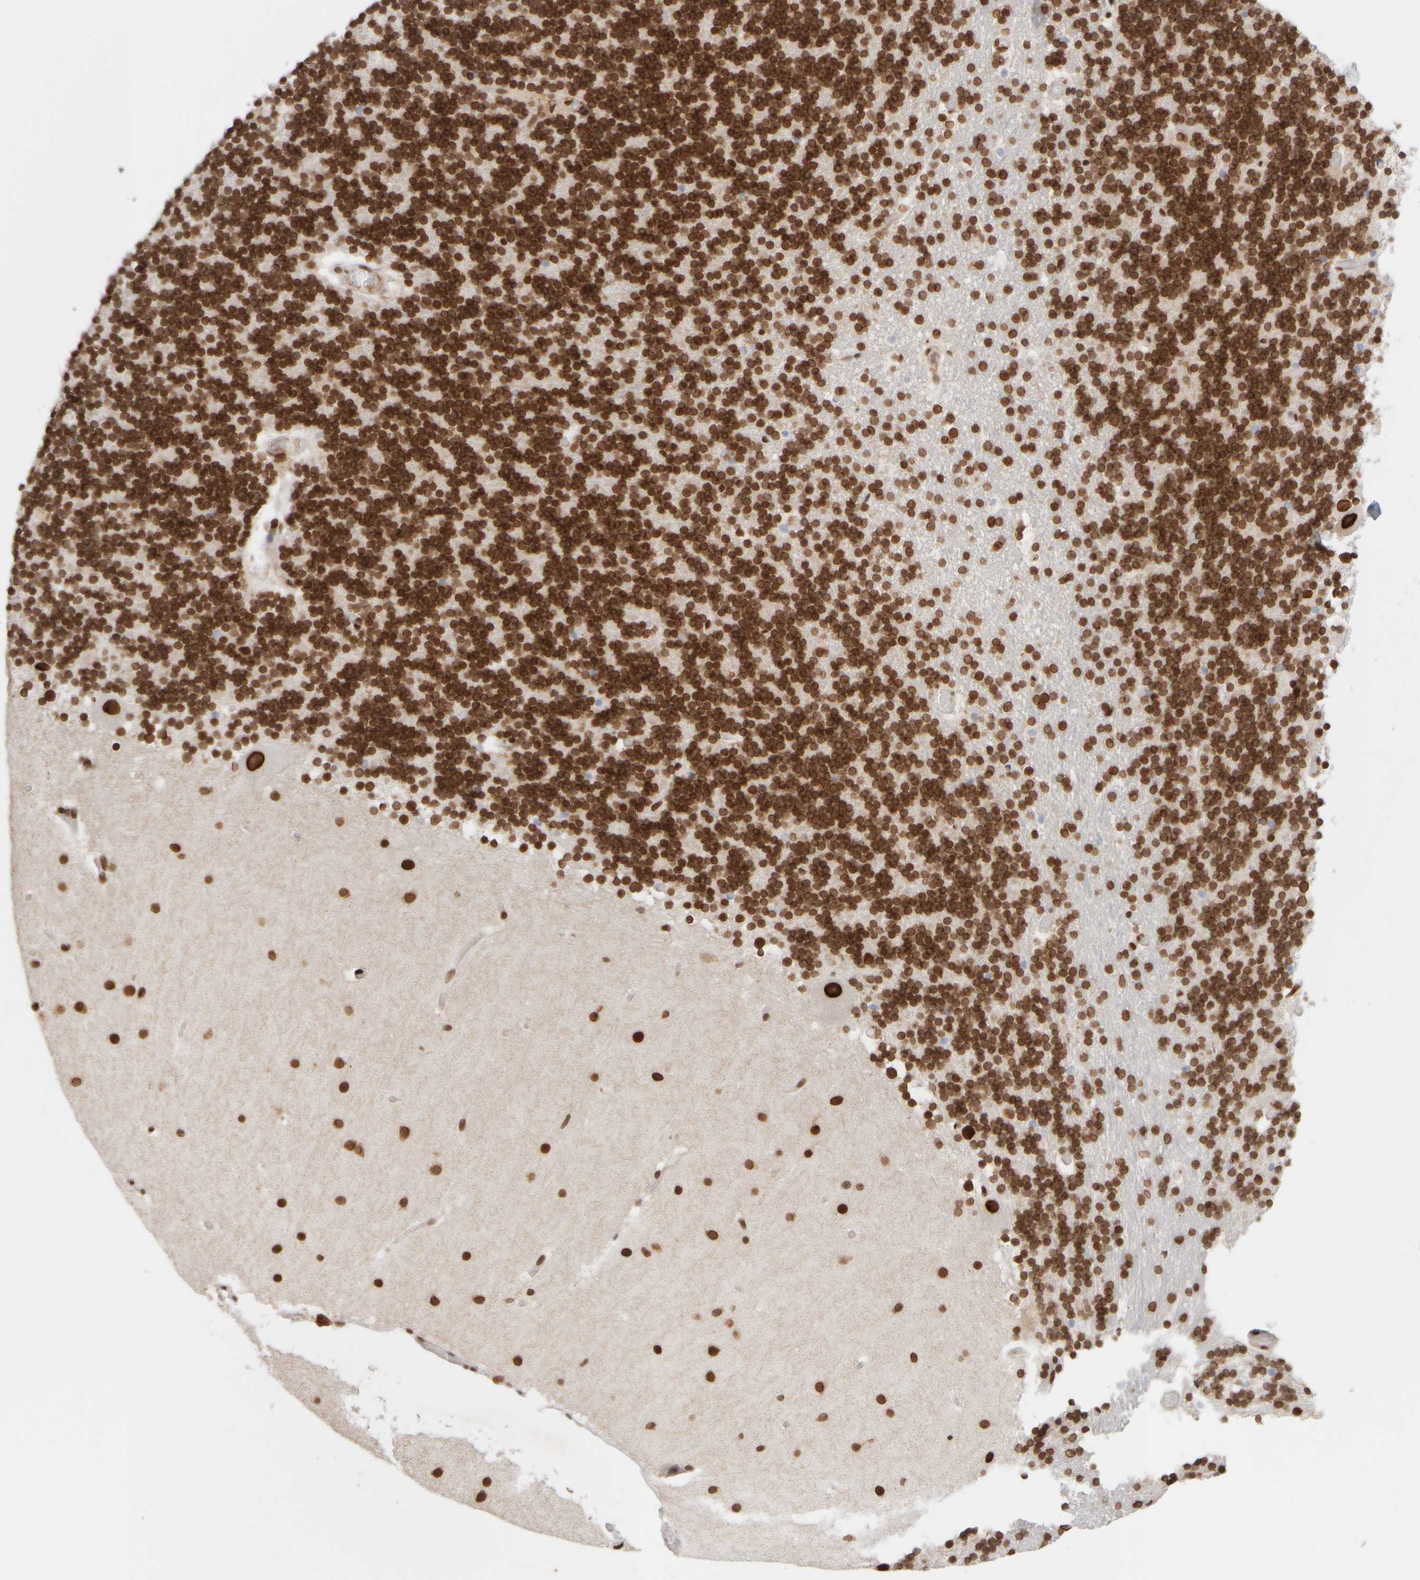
{"staining": {"intensity": "strong", "quantity": ">75%", "location": "cytoplasmic/membranous,nuclear"}, "tissue": "cerebellum", "cell_type": "Cells in granular layer", "image_type": "normal", "snomed": [{"axis": "morphology", "description": "Normal tissue, NOS"}, {"axis": "topography", "description": "Cerebellum"}], "caption": "Cerebellum stained with immunohistochemistry (IHC) demonstrates strong cytoplasmic/membranous,nuclear positivity in about >75% of cells in granular layer. The staining was performed using DAB (3,3'-diaminobenzidine) to visualize the protein expression in brown, while the nuclei were stained in blue with hematoxylin (Magnification: 20x).", "gene": "ZC3HC1", "patient": {"sex": "male", "age": 57}}